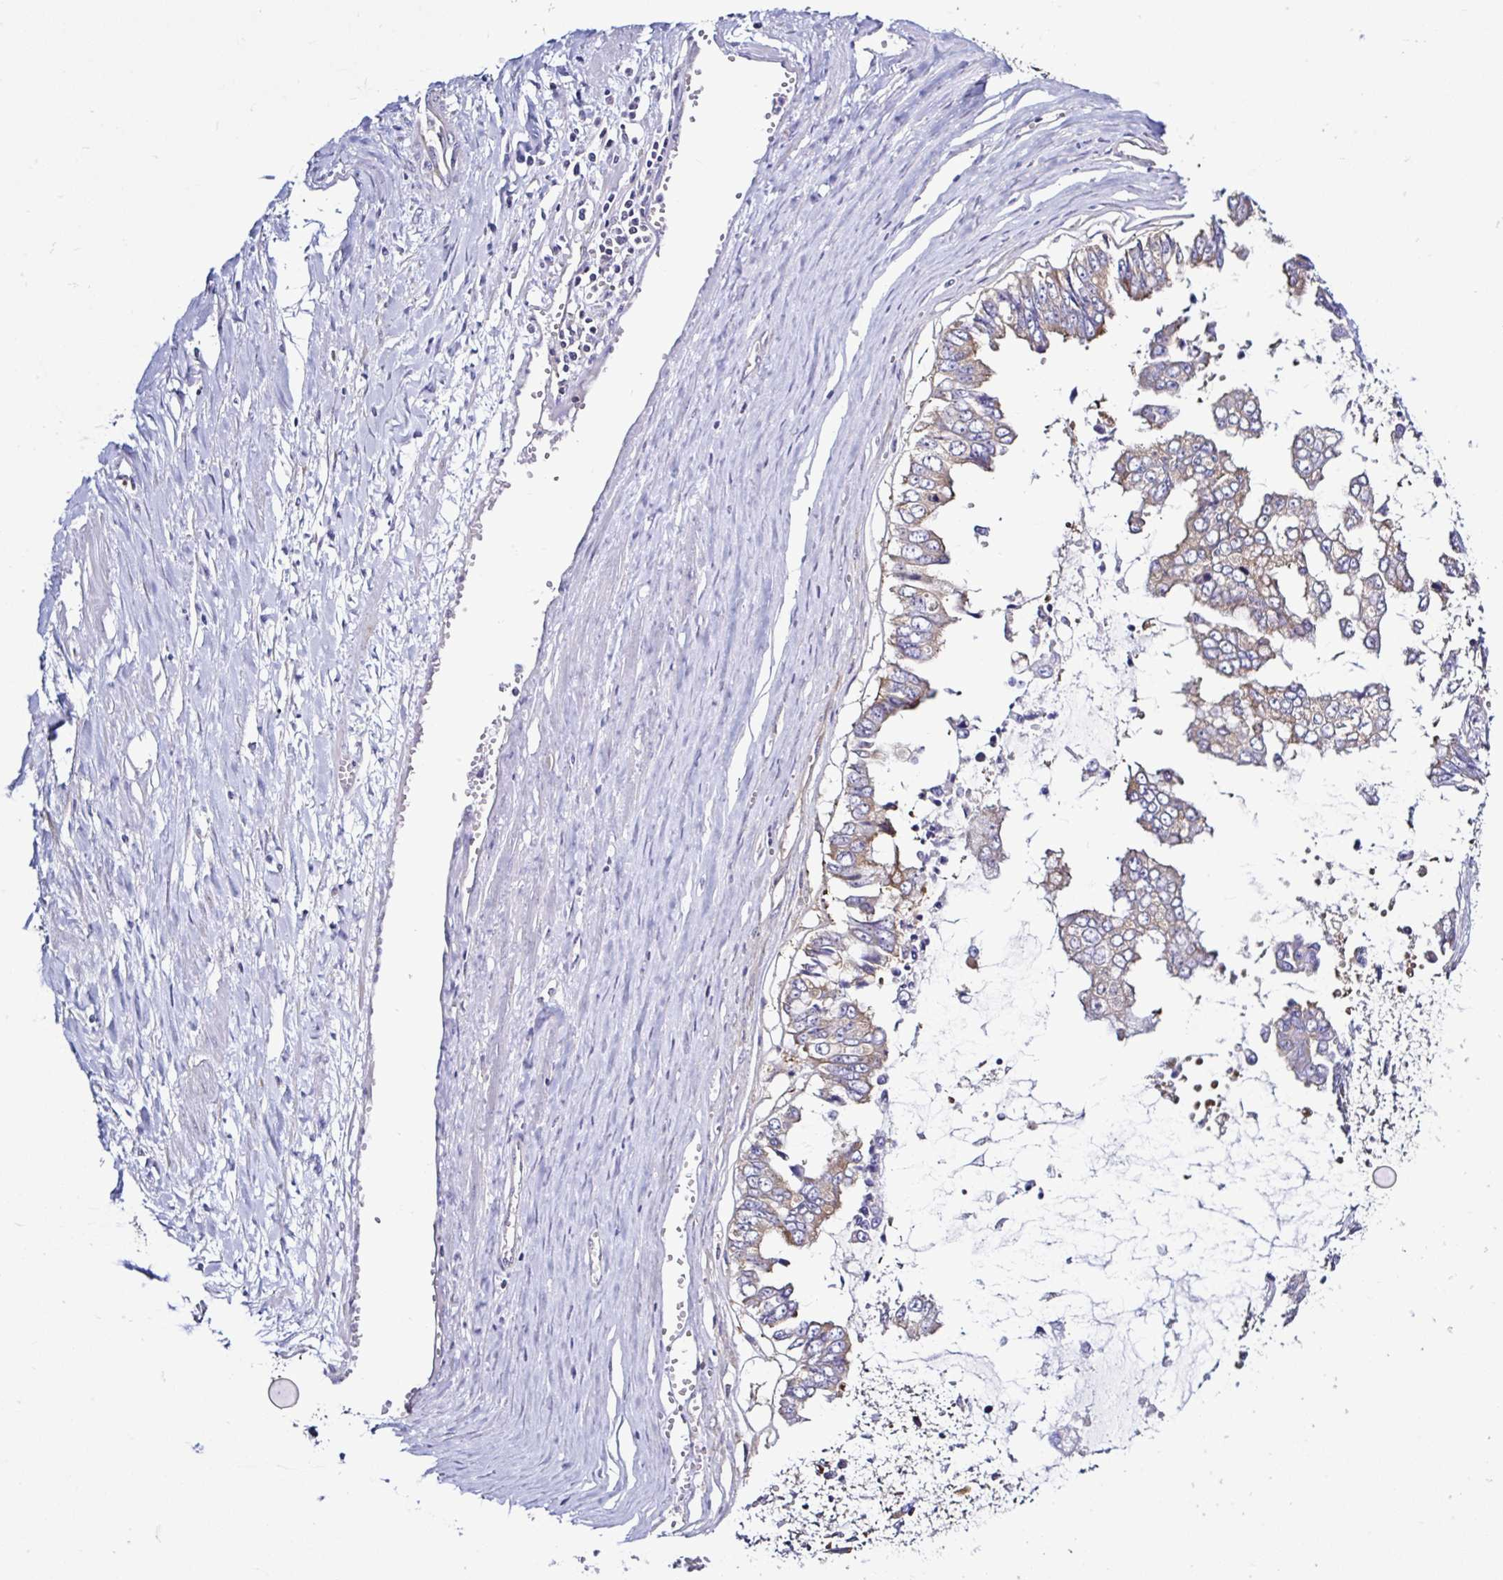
{"staining": {"intensity": "weak", "quantity": "25%-75%", "location": "cytoplasmic/membranous"}, "tissue": "ovarian cancer", "cell_type": "Tumor cells", "image_type": "cancer", "snomed": [{"axis": "morphology", "description": "Cystadenocarcinoma, mucinous, NOS"}, {"axis": "topography", "description": "Ovary"}], "caption": "Protein expression analysis of ovarian mucinous cystadenocarcinoma displays weak cytoplasmic/membranous expression in about 25%-75% of tumor cells. Nuclei are stained in blue.", "gene": "LARS1", "patient": {"sex": "female", "age": 72}}